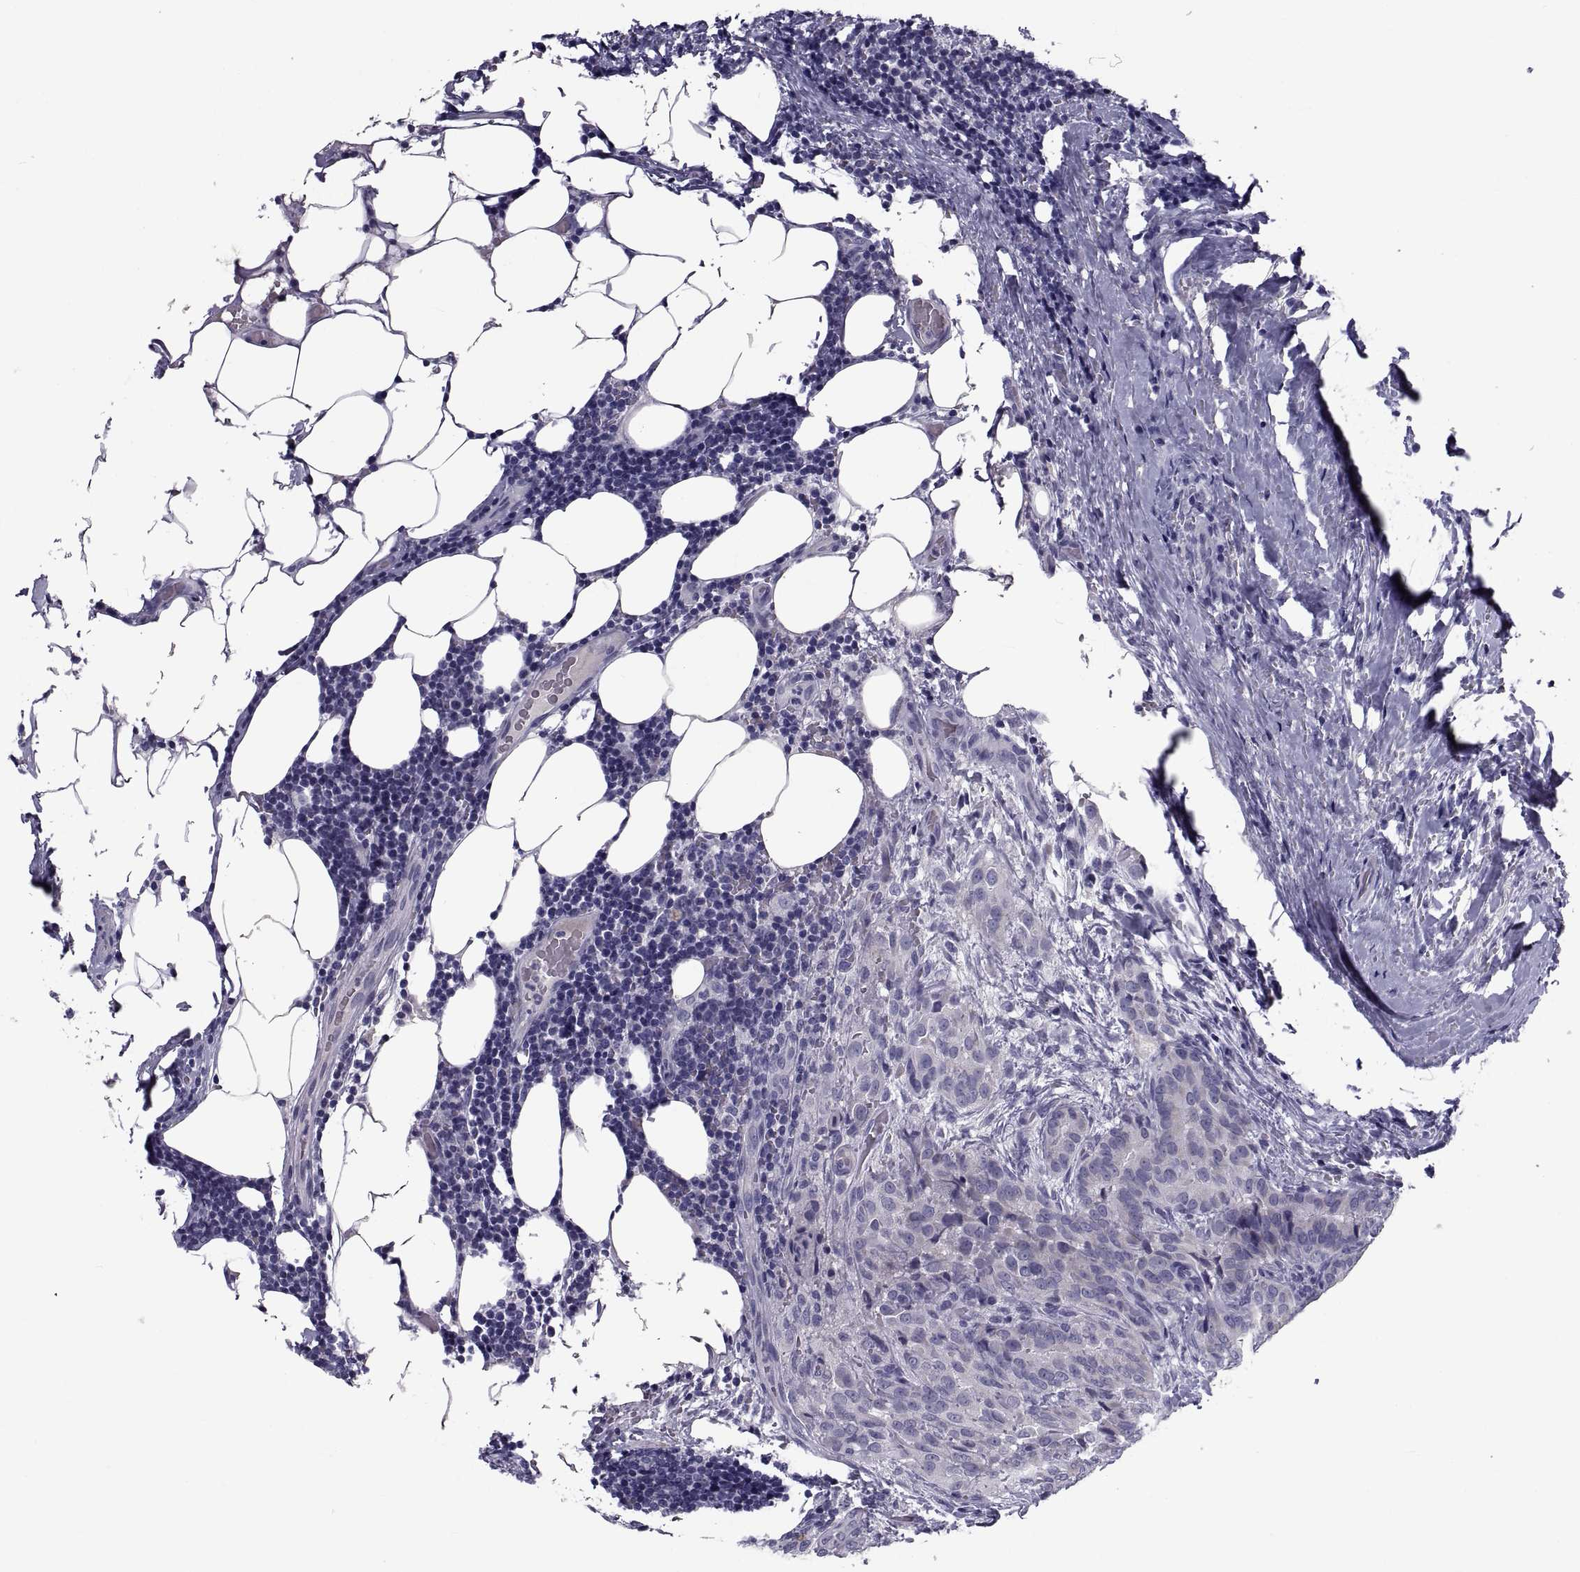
{"staining": {"intensity": "negative", "quantity": "none", "location": "none"}, "tissue": "thyroid cancer", "cell_type": "Tumor cells", "image_type": "cancer", "snomed": [{"axis": "morphology", "description": "Papillary adenocarcinoma, NOS"}, {"axis": "topography", "description": "Thyroid gland"}], "caption": "Immunohistochemistry (IHC) image of thyroid cancer (papillary adenocarcinoma) stained for a protein (brown), which exhibits no staining in tumor cells.", "gene": "PDZRN4", "patient": {"sex": "male", "age": 61}}